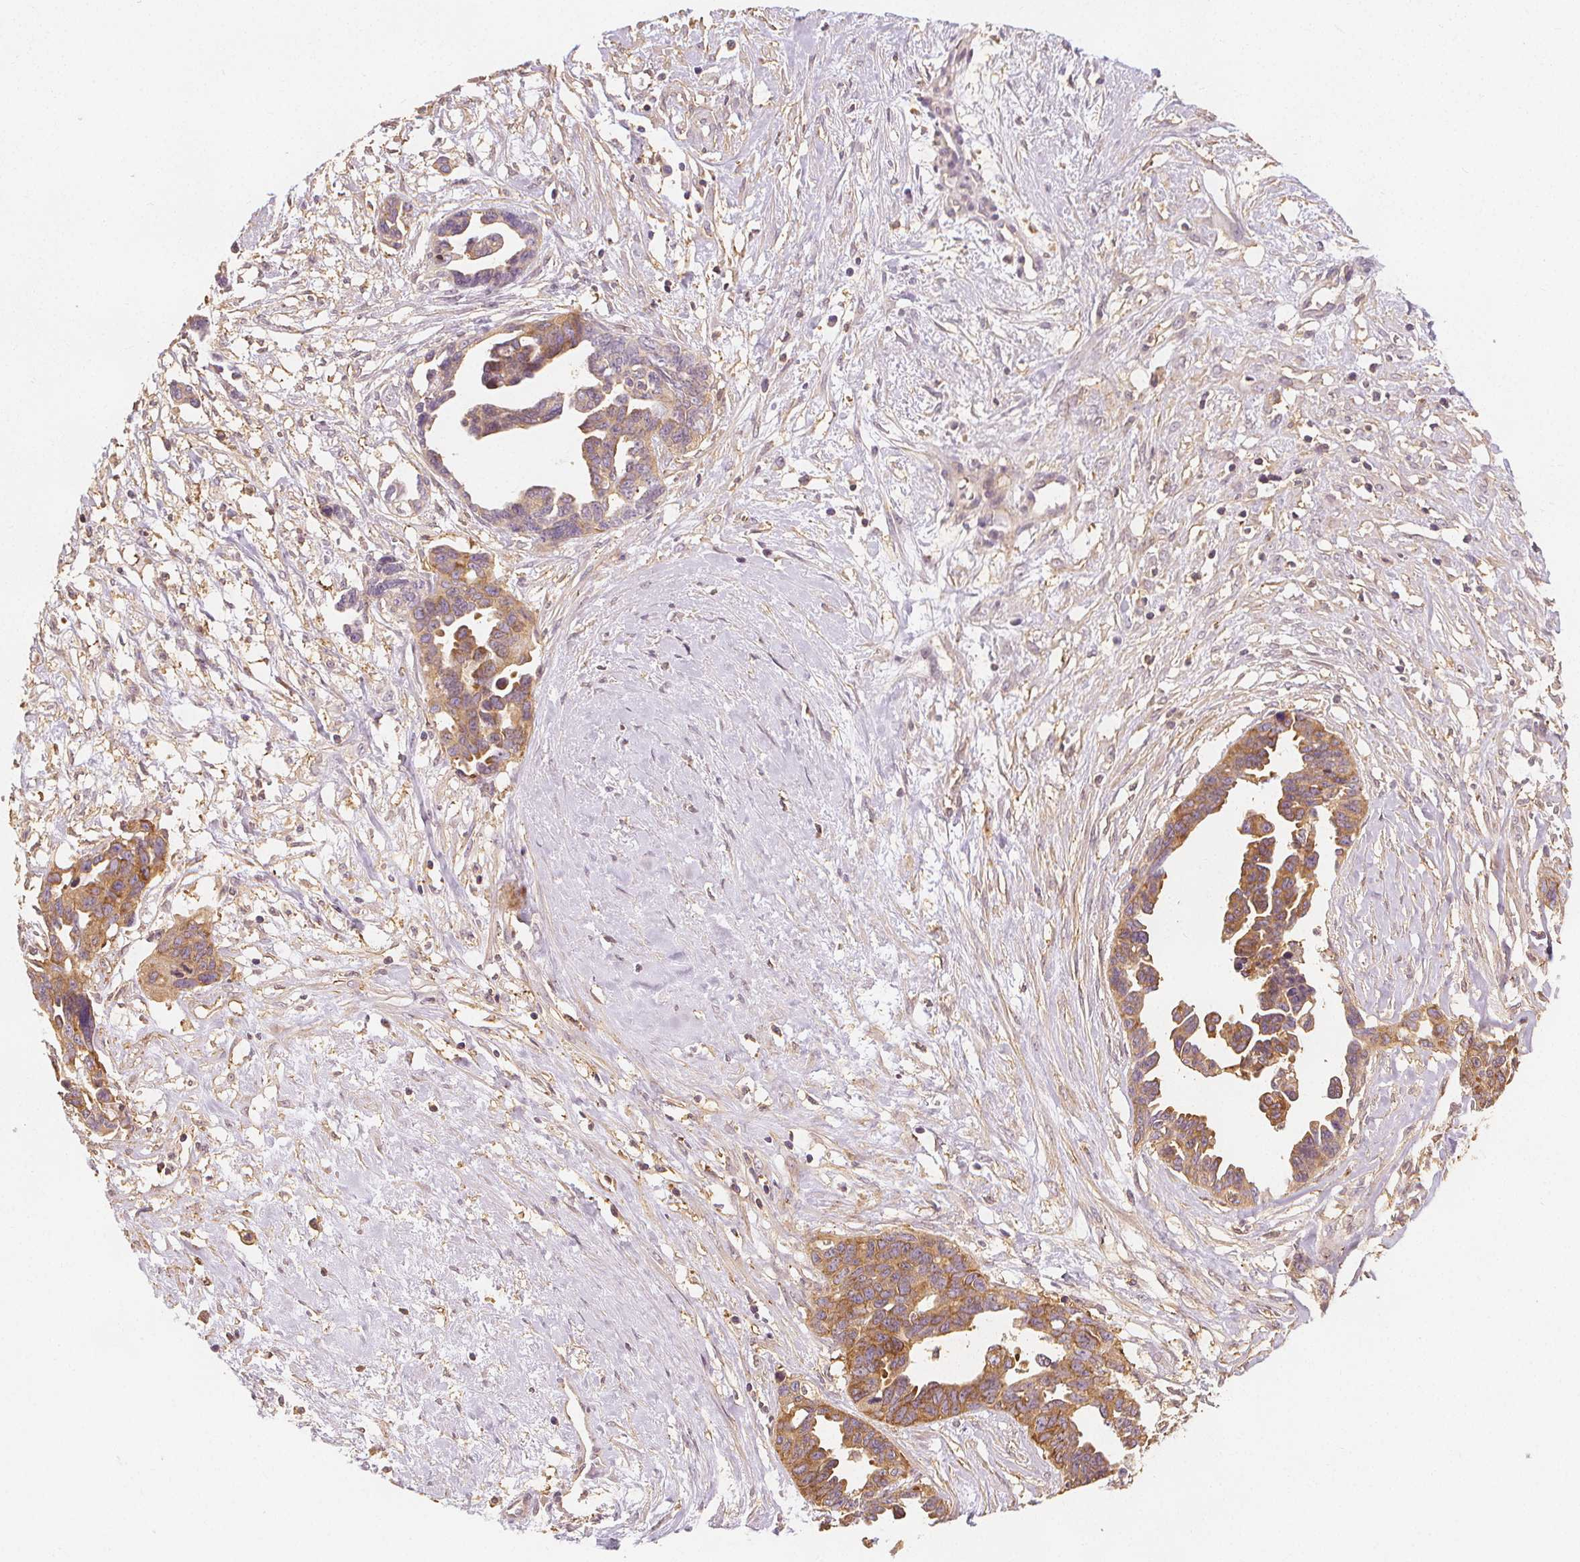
{"staining": {"intensity": "moderate", "quantity": ">75%", "location": "cytoplasmic/membranous"}, "tissue": "ovarian cancer", "cell_type": "Tumor cells", "image_type": "cancer", "snomed": [{"axis": "morphology", "description": "Cystadenocarcinoma, serous, NOS"}, {"axis": "topography", "description": "Ovary"}], "caption": "Protein staining of ovarian cancer (serous cystadenocarcinoma) tissue reveals moderate cytoplasmic/membranous positivity in approximately >75% of tumor cells.", "gene": "ARHGAP26", "patient": {"sex": "female", "age": 69}}